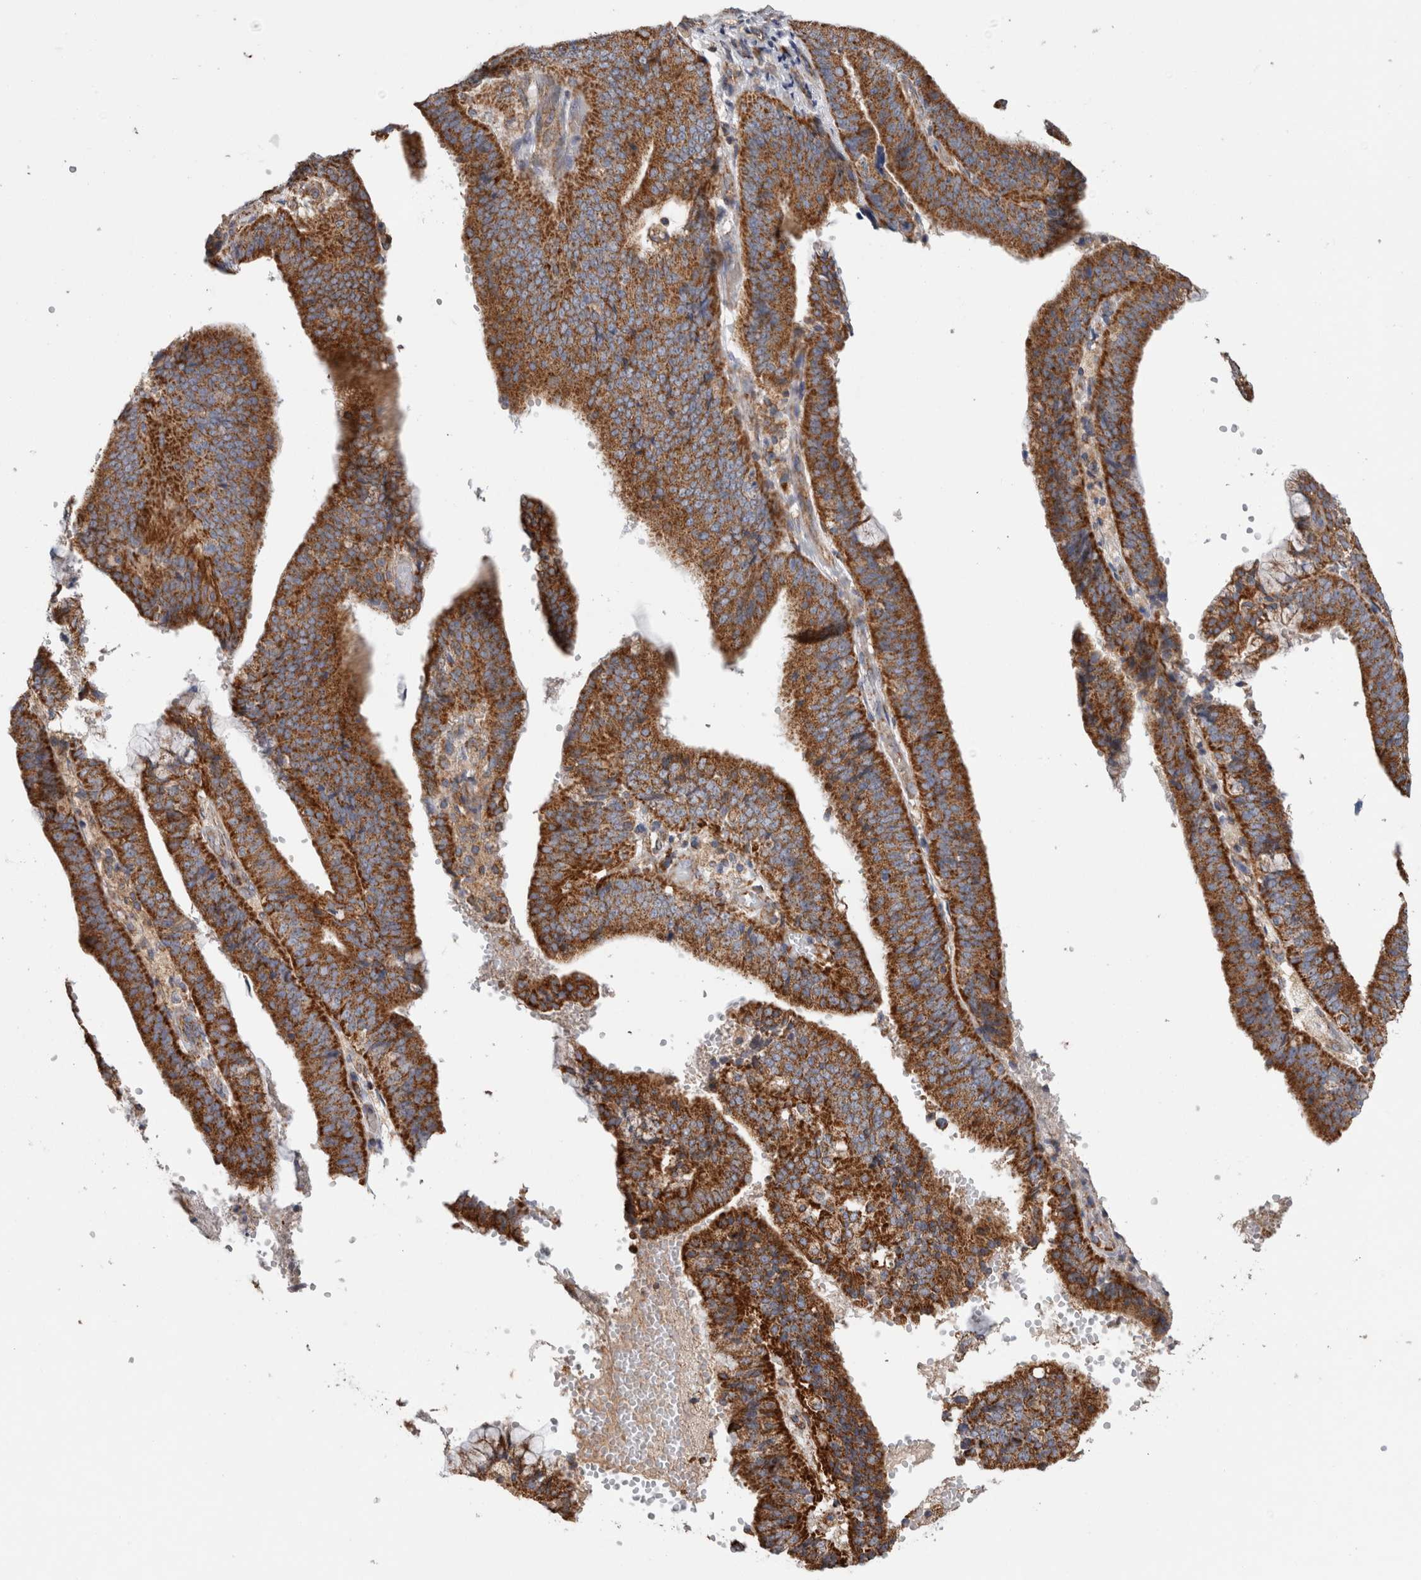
{"staining": {"intensity": "strong", "quantity": ">75%", "location": "cytoplasmic/membranous"}, "tissue": "endometrial cancer", "cell_type": "Tumor cells", "image_type": "cancer", "snomed": [{"axis": "morphology", "description": "Adenocarcinoma, NOS"}, {"axis": "topography", "description": "Endometrium"}], "caption": "The image shows a brown stain indicating the presence of a protein in the cytoplasmic/membranous of tumor cells in endometrial cancer.", "gene": "IARS2", "patient": {"sex": "female", "age": 63}}